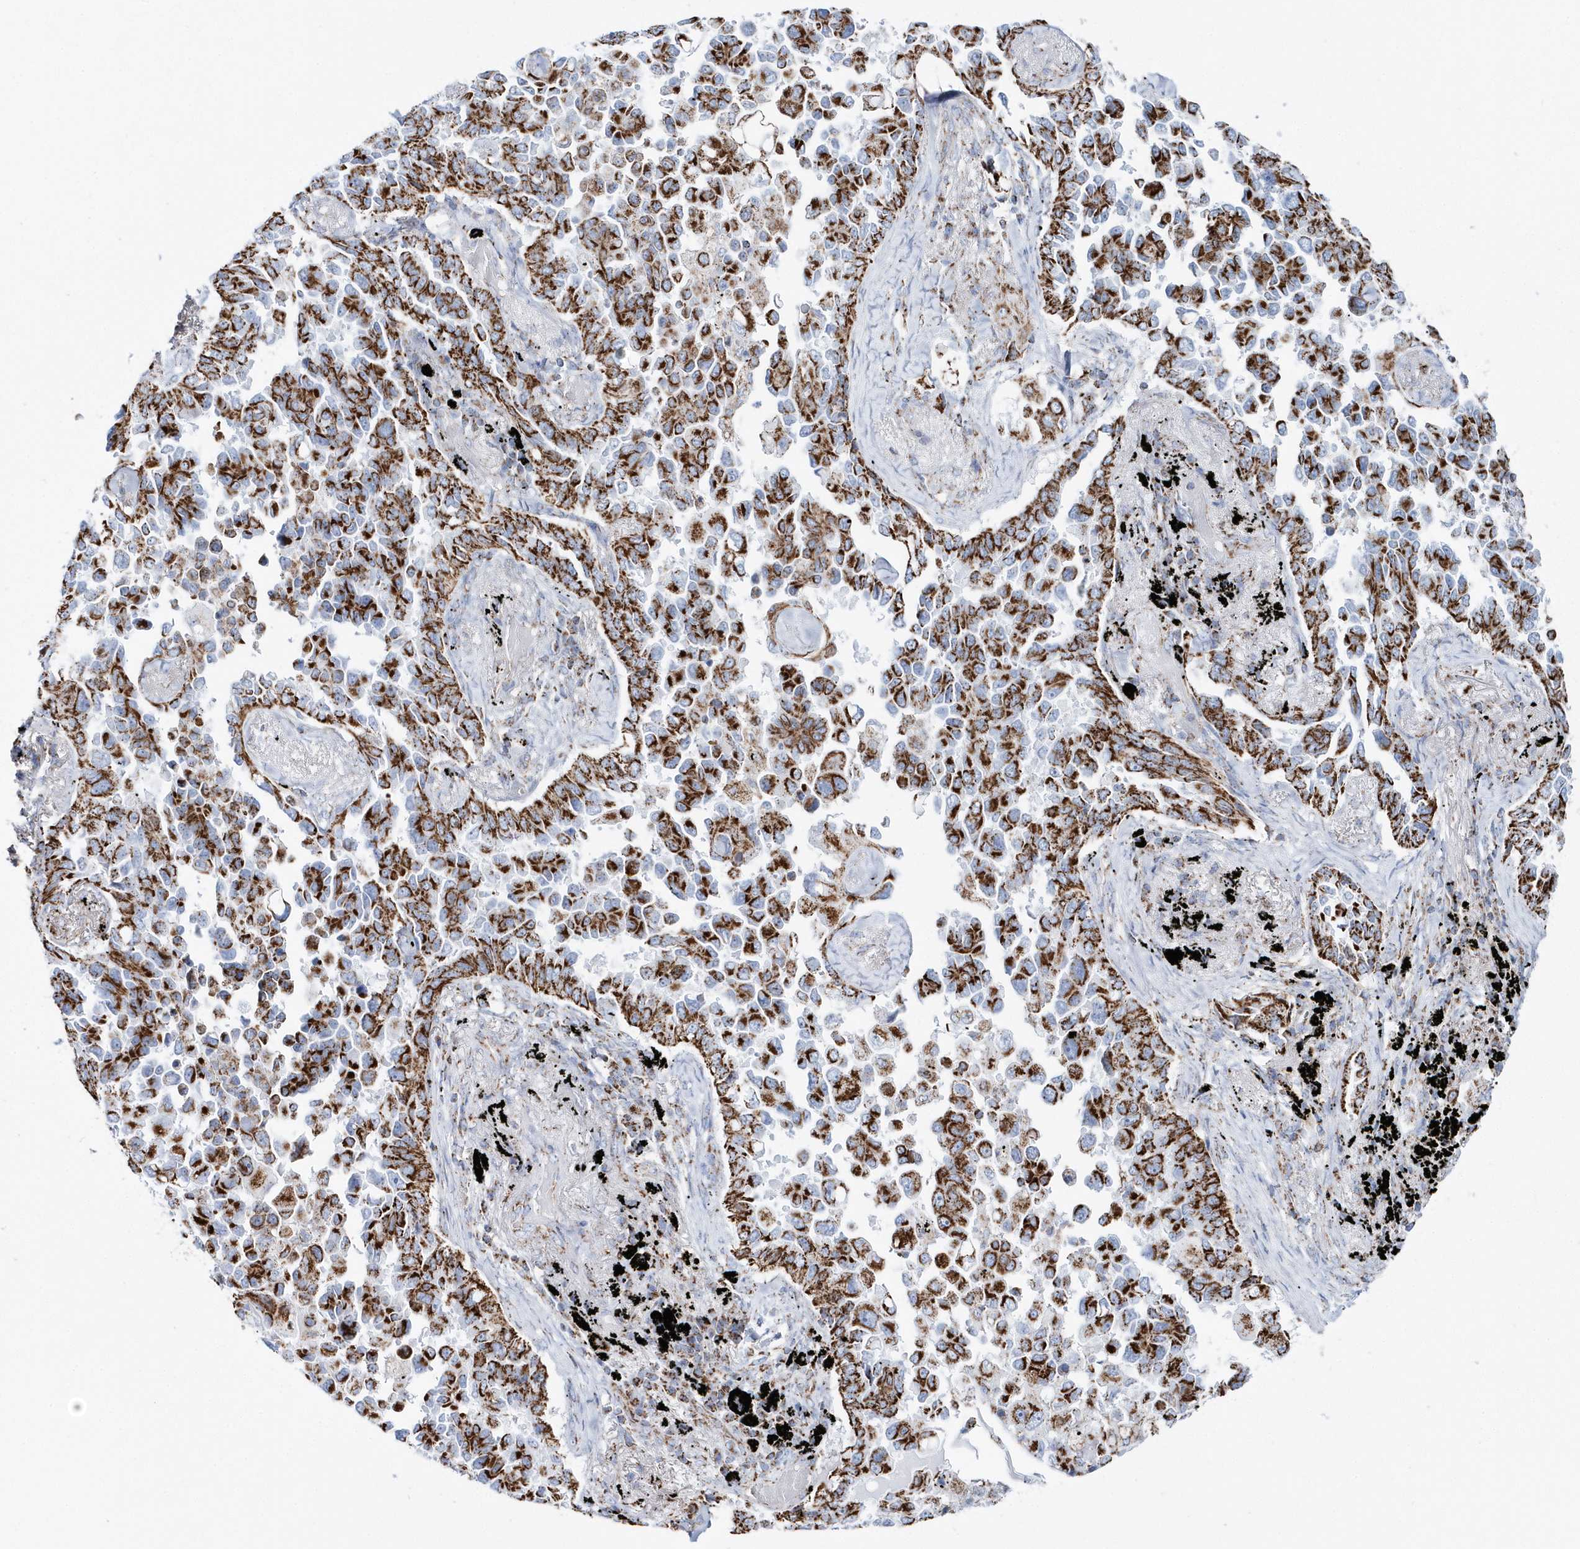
{"staining": {"intensity": "strong", "quantity": ">75%", "location": "cytoplasmic/membranous"}, "tissue": "lung cancer", "cell_type": "Tumor cells", "image_type": "cancer", "snomed": [{"axis": "morphology", "description": "Adenocarcinoma, NOS"}, {"axis": "topography", "description": "Lung"}], "caption": "Adenocarcinoma (lung) stained with immunohistochemistry (IHC) shows strong cytoplasmic/membranous staining in approximately >75% of tumor cells. The protein of interest is stained brown, and the nuclei are stained in blue (DAB IHC with brightfield microscopy, high magnification).", "gene": "TMCO6", "patient": {"sex": "female", "age": 67}}